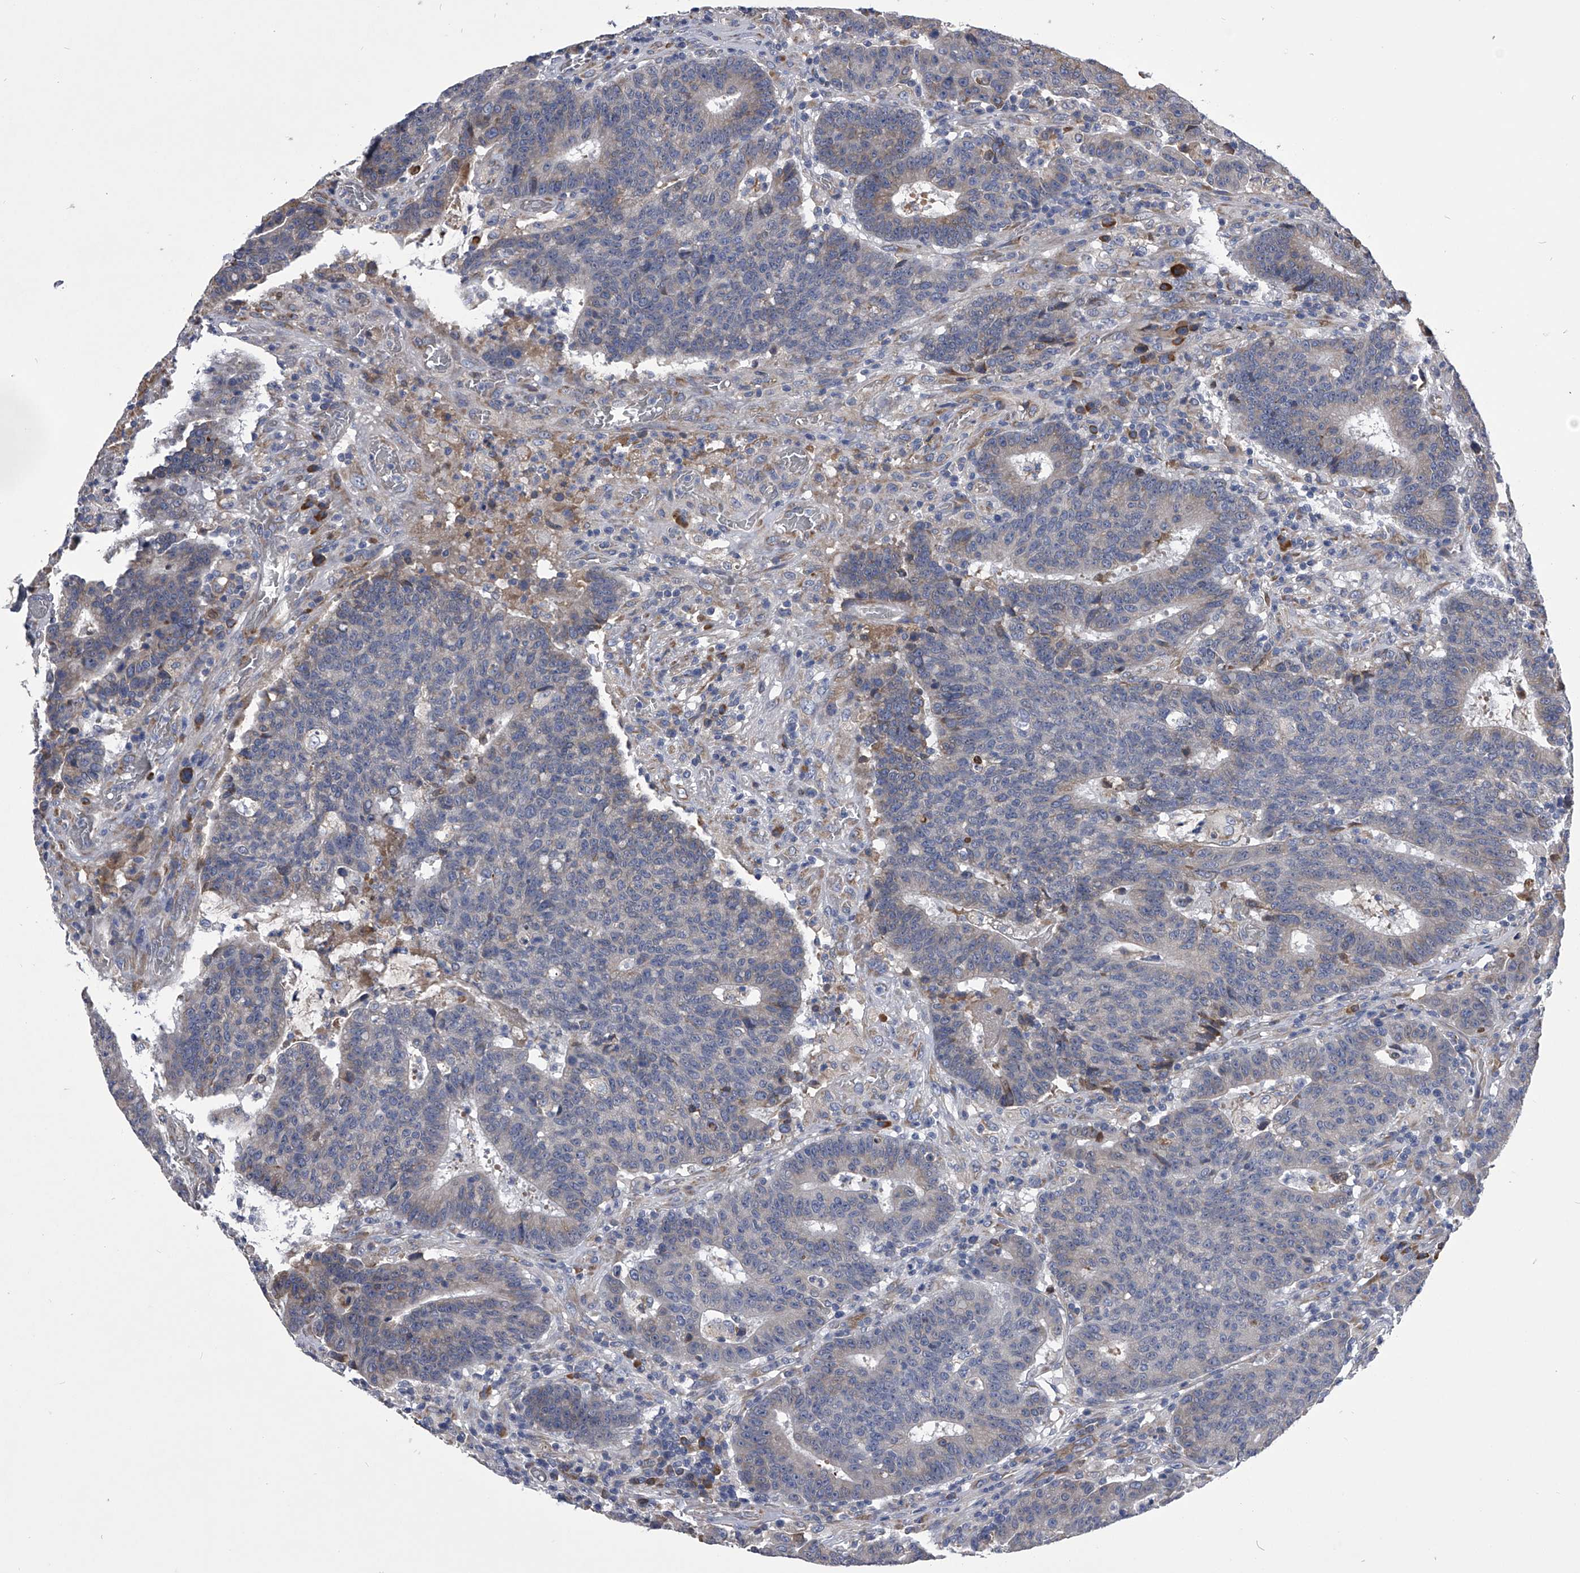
{"staining": {"intensity": "negative", "quantity": "none", "location": "none"}, "tissue": "colorectal cancer", "cell_type": "Tumor cells", "image_type": "cancer", "snomed": [{"axis": "morphology", "description": "Adenocarcinoma, NOS"}, {"axis": "topography", "description": "Colon"}], "caption": "Immunohistochemistry photomicrograph of human colorectal cancer stained for a protein (brown), which shows no staining in tumor cells.", "gene": "CCR4", "patient": {"sex": "female", "age": 75}}